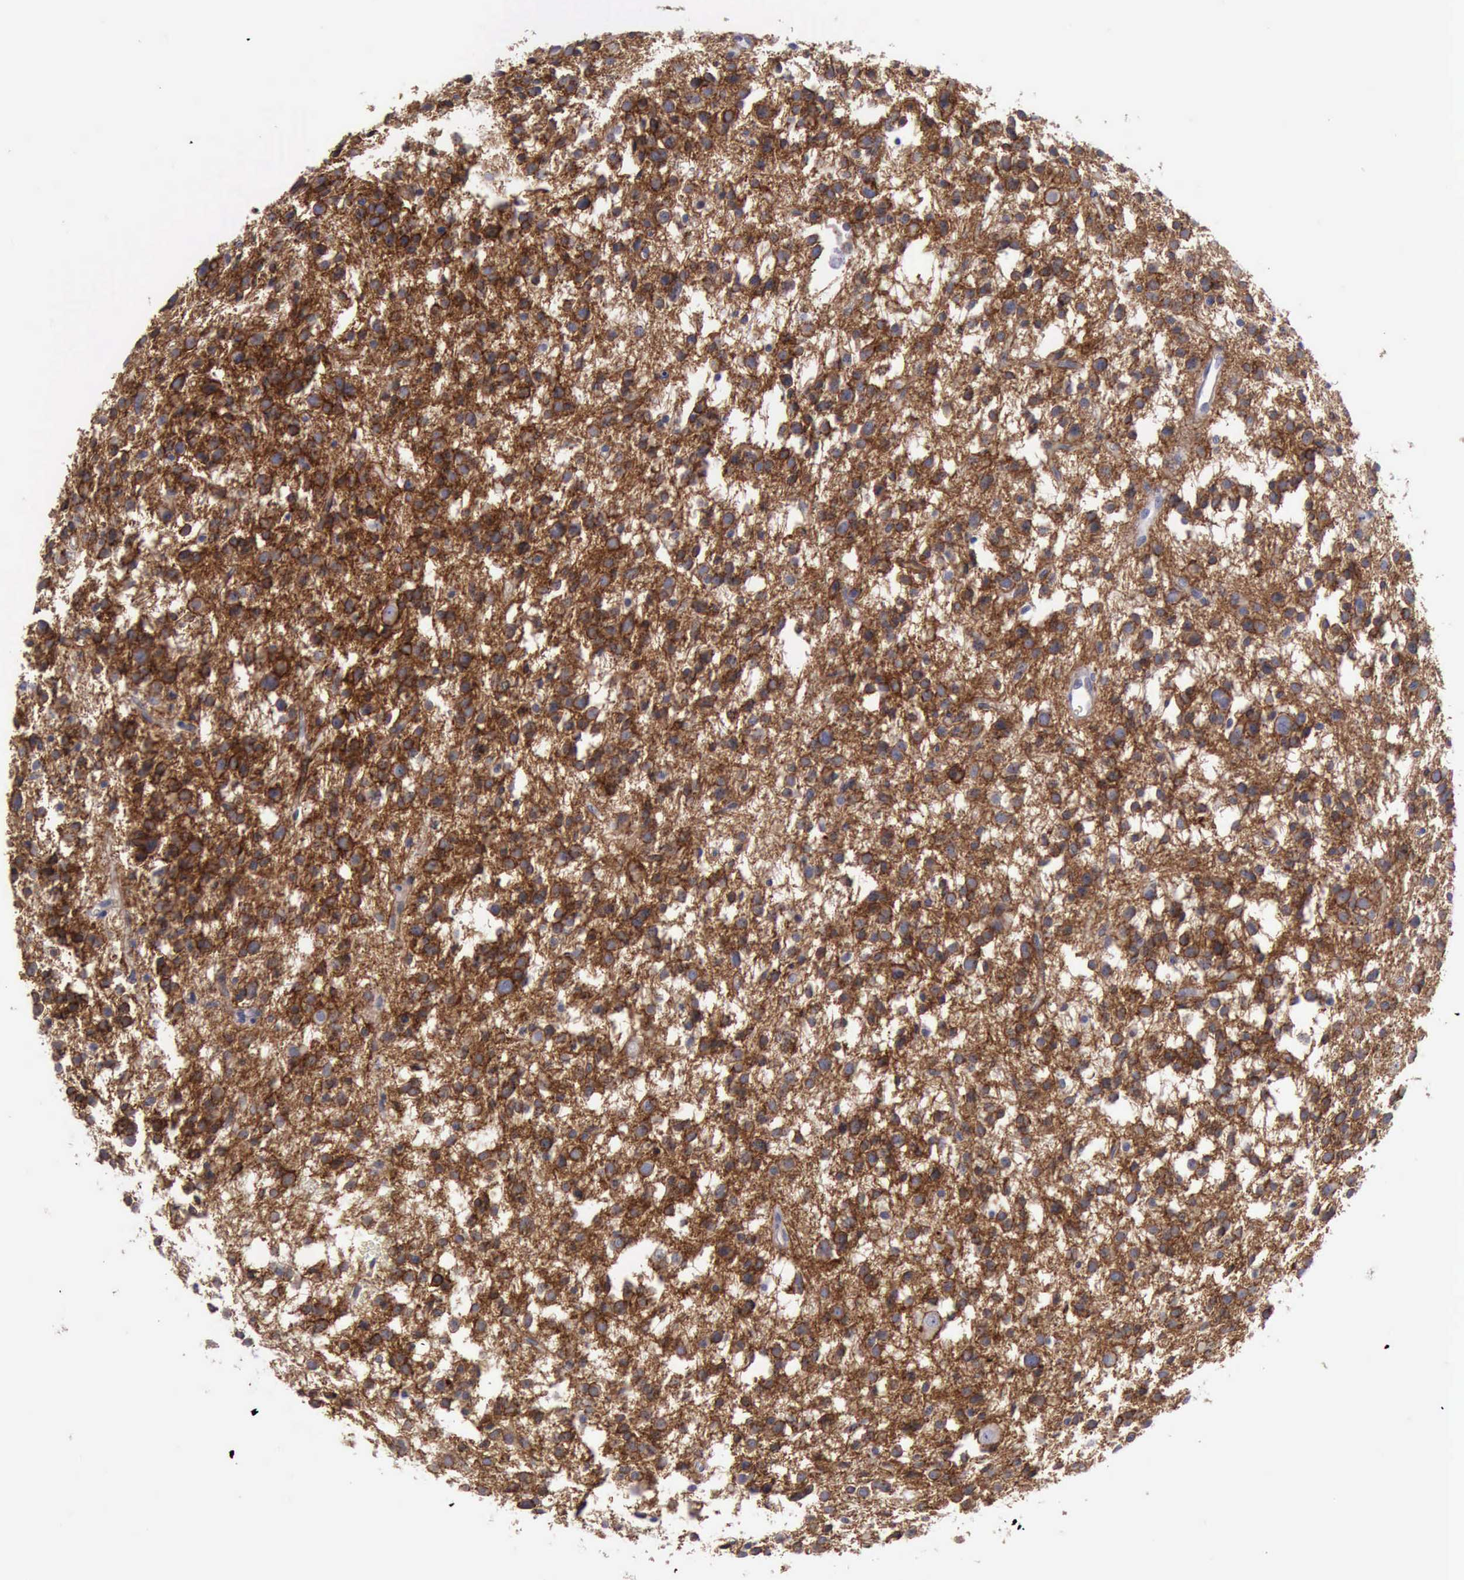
{"staining": {"intensity": "strong", "quantity": ">75%", "location": "cytoplasmic/membranous"}, "tissue": "glioma", "cell_type": "Tumor cells", "image_type": "cancer", "snomed": [{"axis": "morphology", "description": "Glioma, malignant, Low grade"}, {"axis": "topography", "description": "Brain"}], "caption": "Malignant glioma (low-grade) stained for a protein demonstrates strong cytoplasmic/membranous positivity in tumor cells.", "gene": "CDH2", "patient": {"sex": "female", "age": 36}}